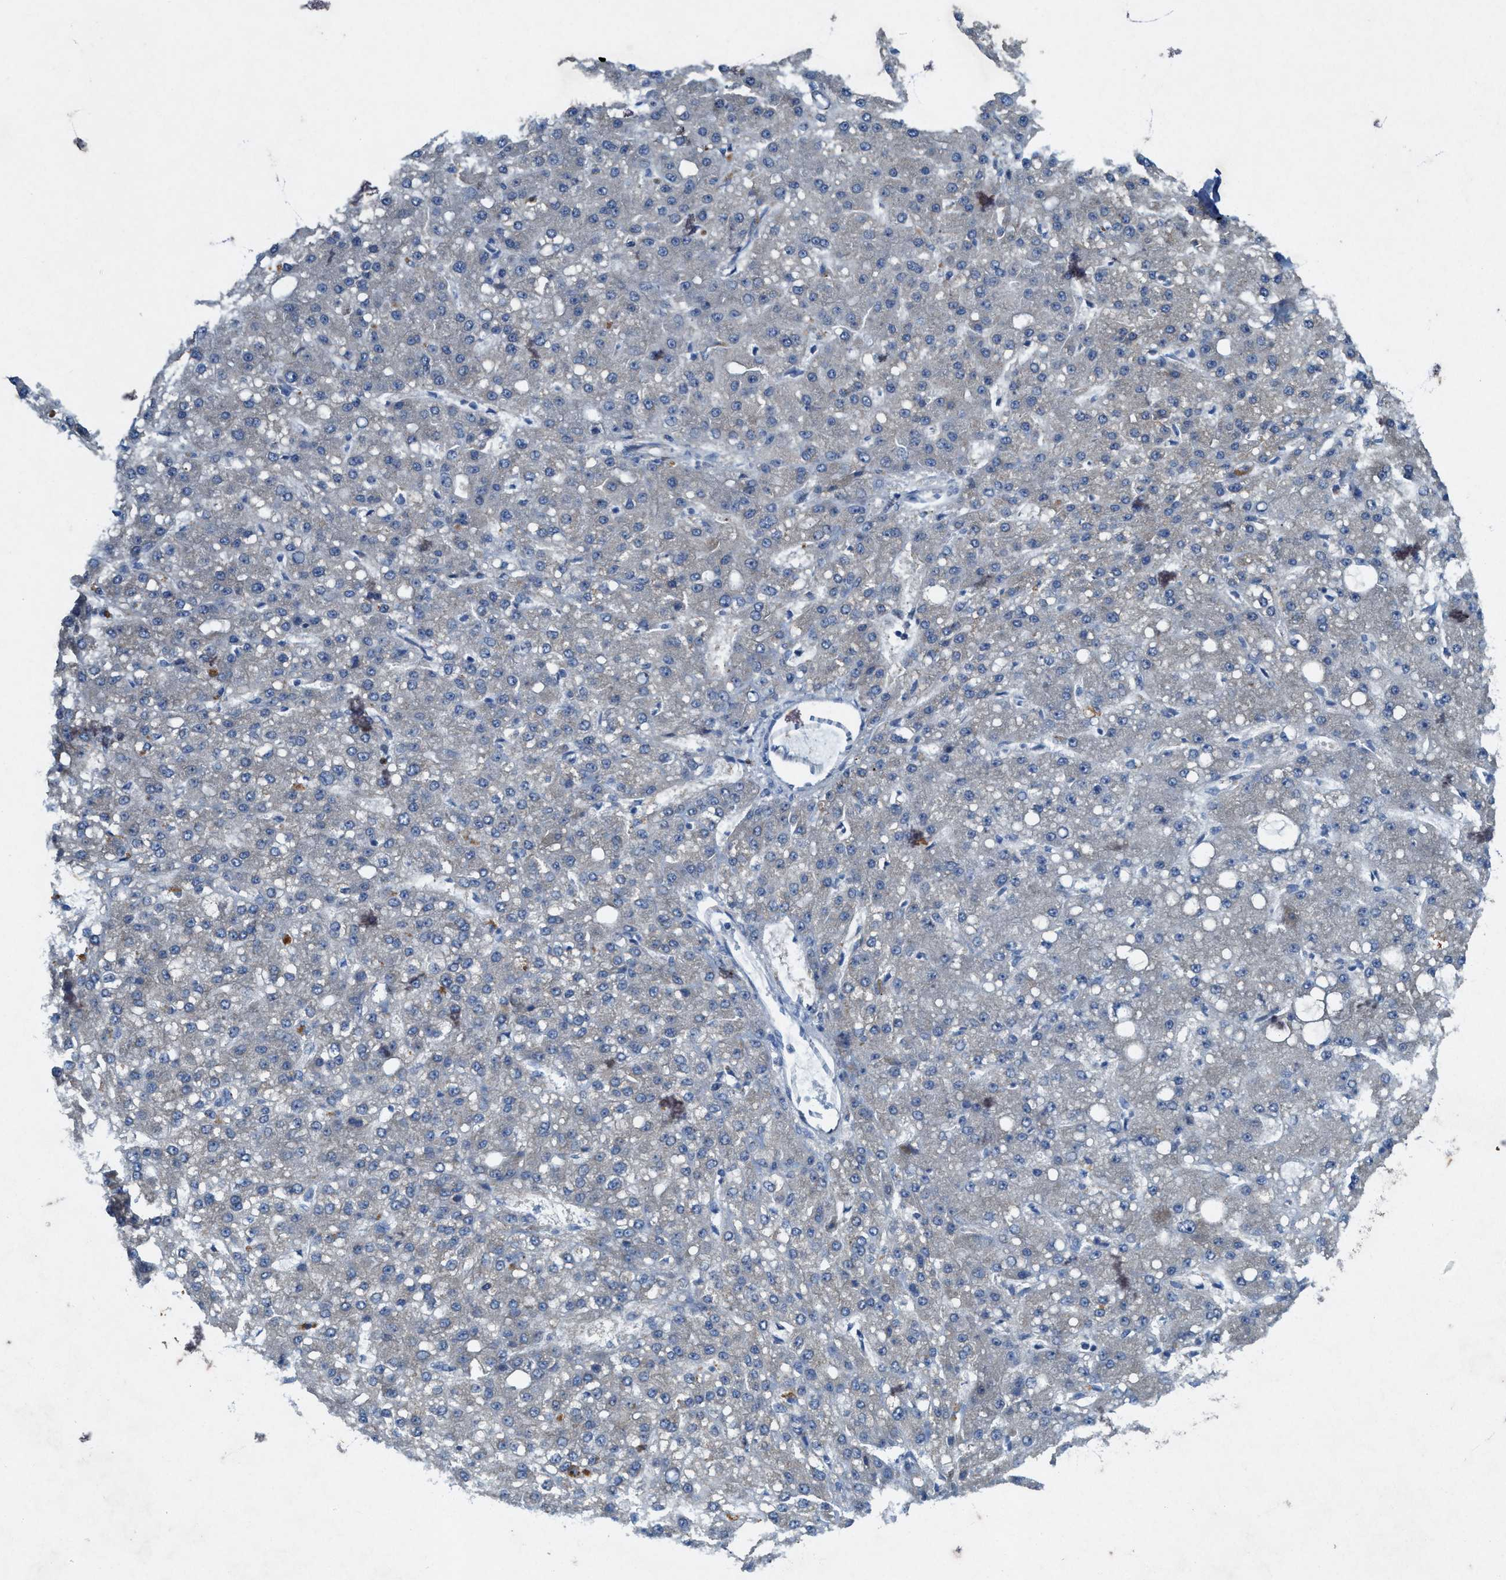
{"staining": {"intensity": "negative", "quantity": "none", "location": "none"}, "tissue": "liver cancer", "cell_type": "Tumor cells", "image_type": "cancer", "snomed": [{"axis": "morphology", "description": "Carcinoma, Hepatocellular, NOS"}, {"axis": "topography", "description": "Liver"}], "caption": "Human liver cancer (hepatocellular carcinoma) stained for a protein using IHC shows no positivity in tumor cells.", "gene": "URGCP", "patient": {"sex": "male", "age": 67}}